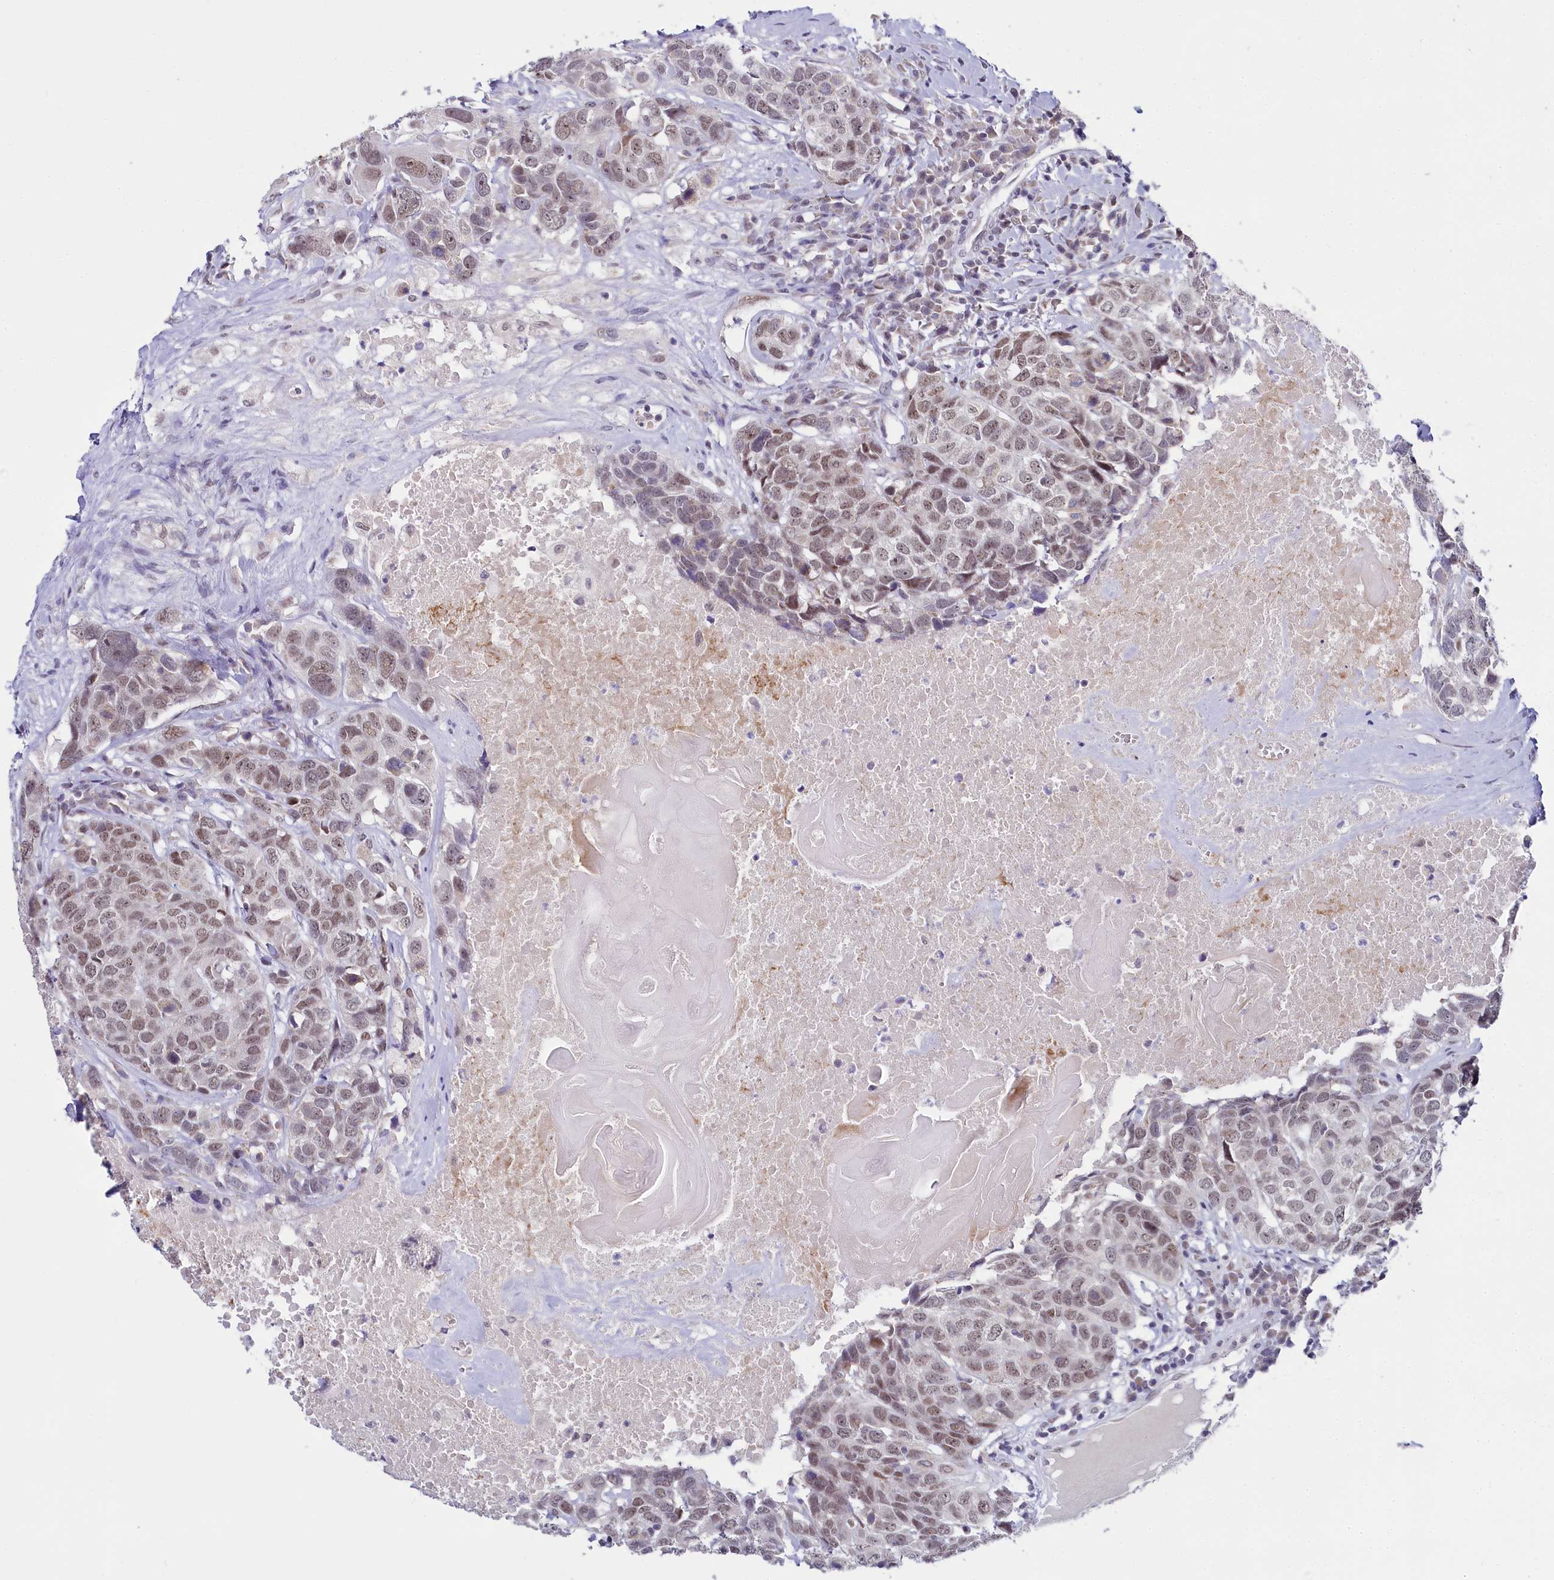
{"staining": {"intensity": "weak", "quantity": ">75%", "location": "nuclear"}, "tissue": "head and neck cancer", "cell_type": "Tumor cells", "image_type": "cancer", "snomed": [{"axis": "morphology", "description": "Squamous cell carcinoma, NOS"}, {"axis": "topography", "description": "Head-Neck"}], "caption": "DAB immunohistochemical staining of head and neck cancer (squamous cell carcinoma) reveals weak nuclear protein expression in about >75% of tumor cells. (brown staining indicates protein expression, while blue staining denotes nuclei).", "gene": "PPHLN1", "patient": {"sex": "male", "age": 66}}